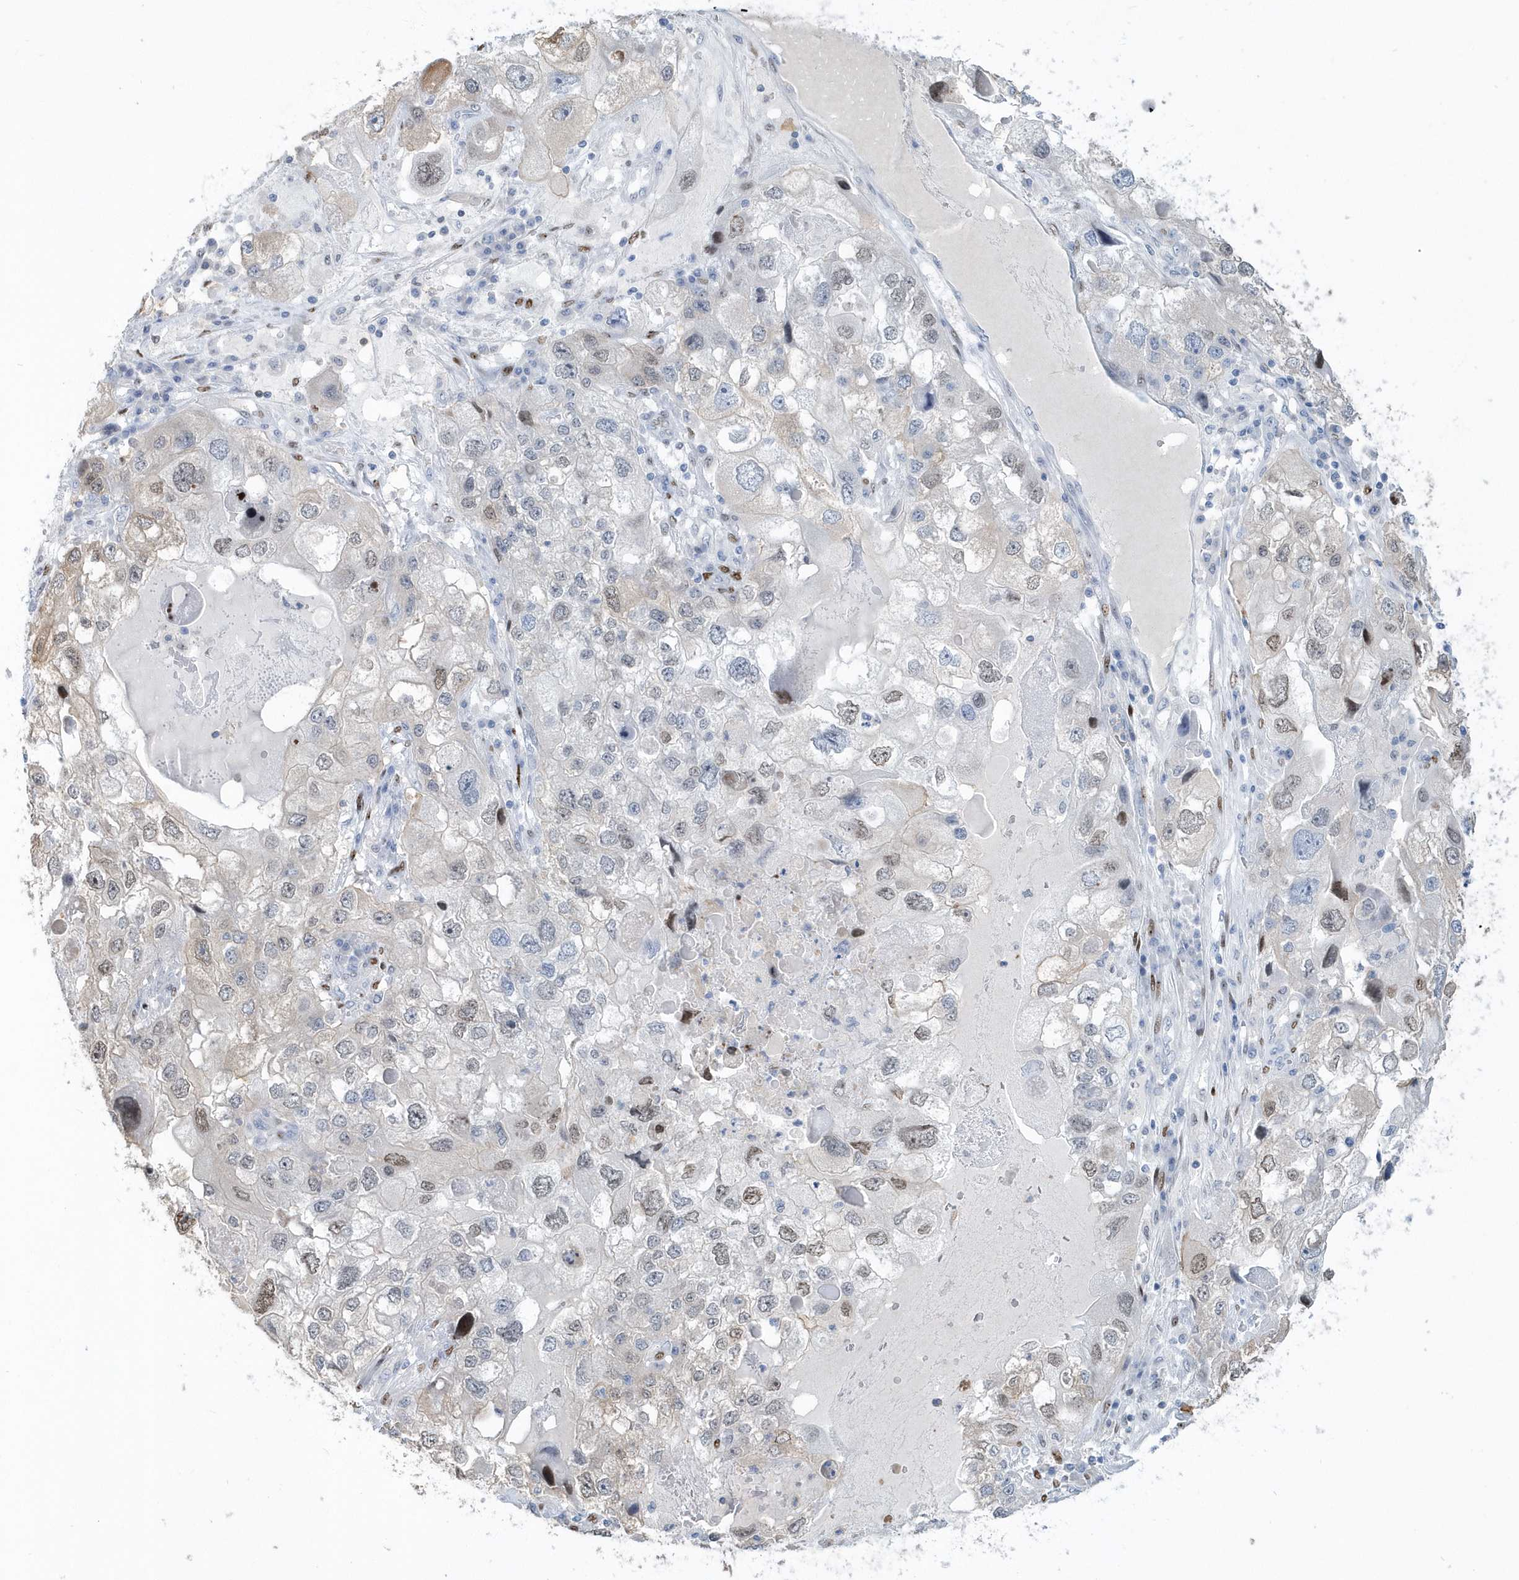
{"staining": {"intensity": "weak", "quantity": "<25%", "location": "cytoplasmic/membranous,nuclear"}, "tissue": "endometrial cancer", "cell_type": "Tumor cells", "image_type": "cancer", "snomed": [{"axis": "morphology", "description": "Adenocarcinoma, NOS"}, {"axis": "topography", "description": "Endometrium"}], "caption": "Tumor cells are negative for brown protein staining in adenocarcinoma (endometrial). Nuclei are stained in blue.", "gene": "MACROH2A2", "patient": {"sex": "female", "age": 49}}